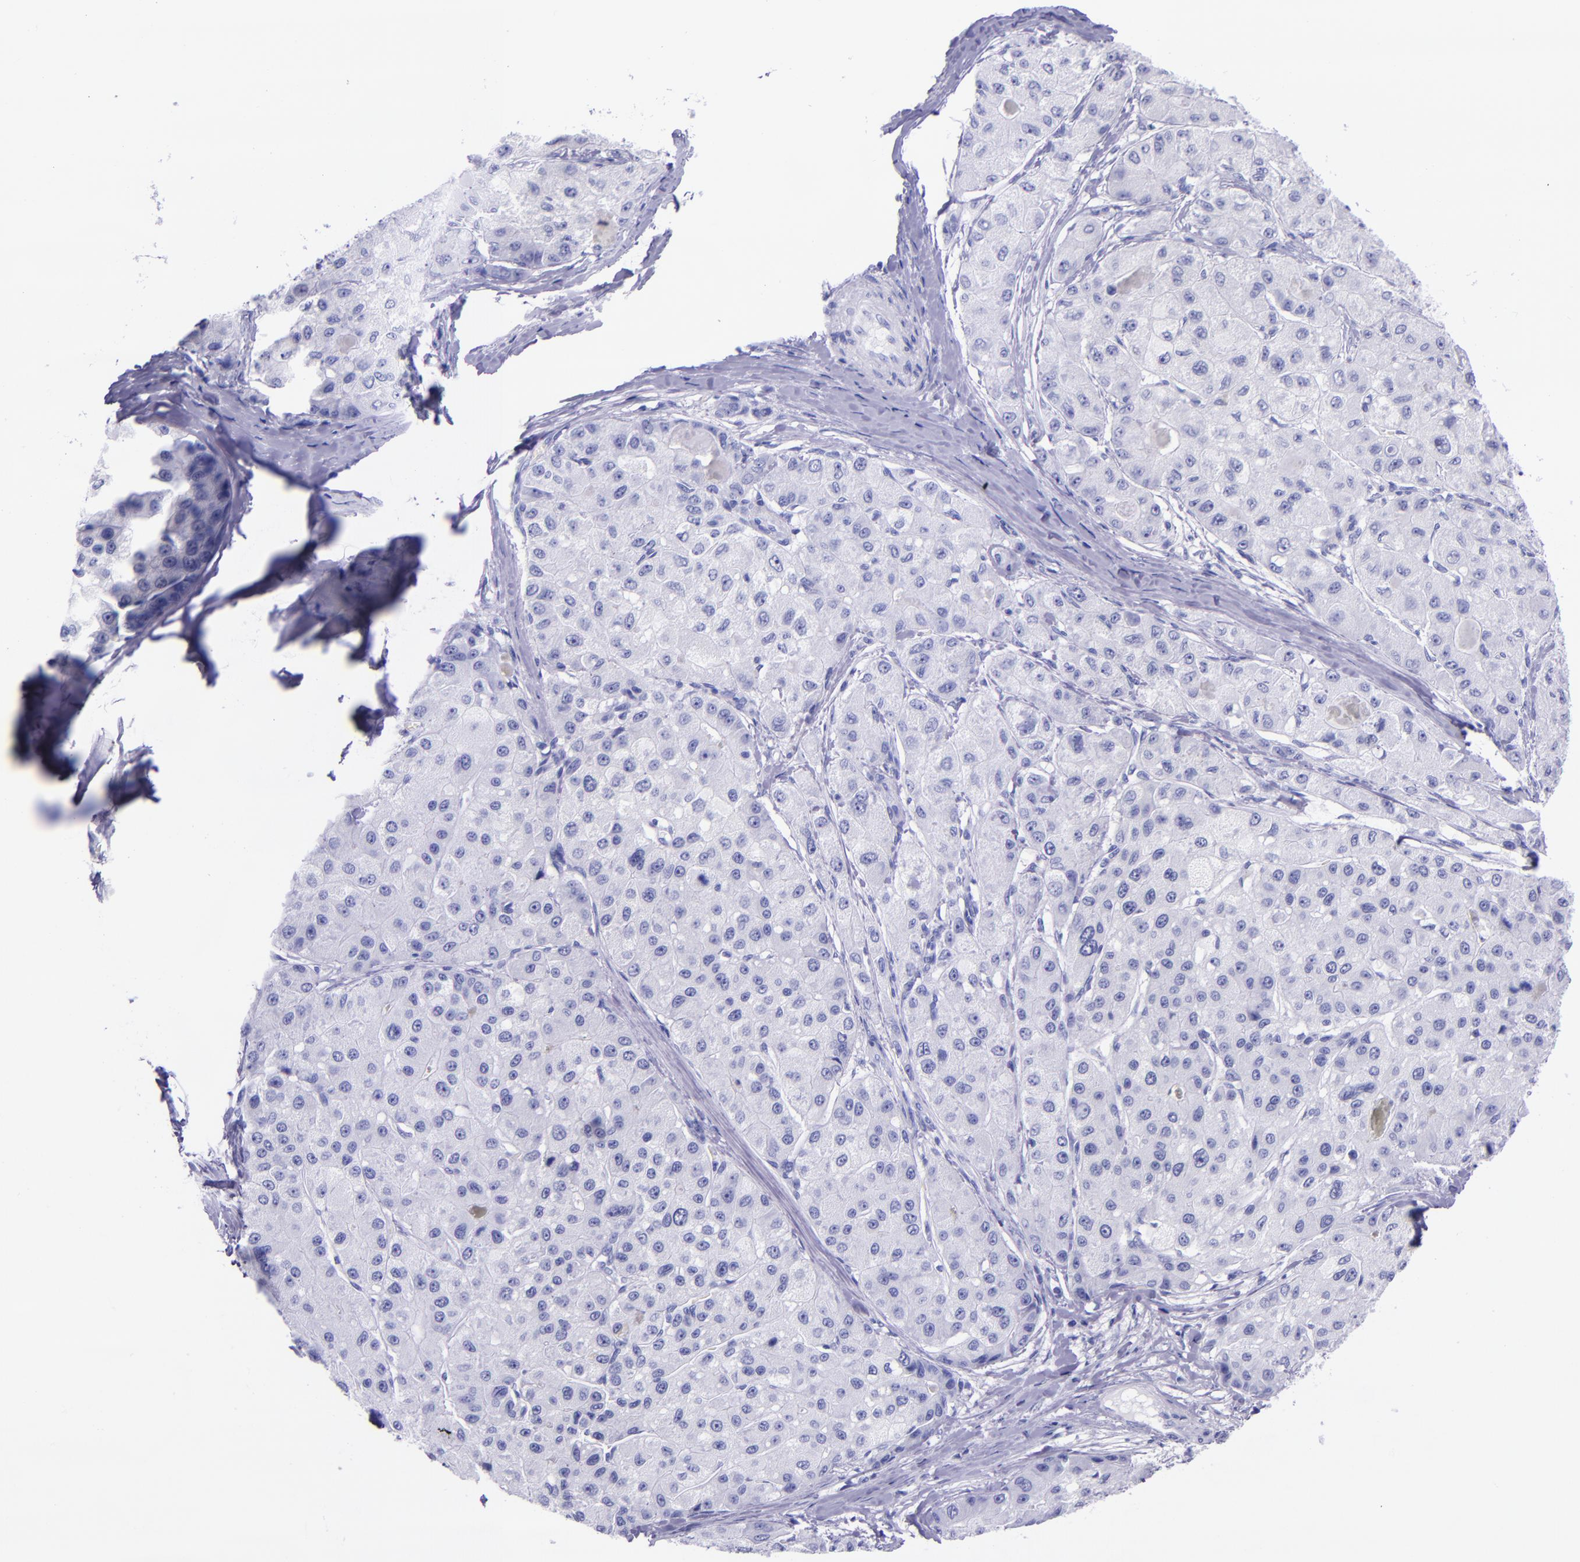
{"staining": {"intensity": "negative", "quantity": "none", "location": "none"}, "tissue": "liver cancer", "cell_type": "Tumor cells", "image_type": "cancer", "snomed": [{"axis": "morphology", "description": "Carcinoma, Hepatocellular, NOS"}, {"axis": "topography", "description": "Liver"}], "caption": "This is a histopathology image of immunohistochemistry (IHC) staining of liver cancer, which shows no staining in tumor cells.", "gene": "MBP", "patient": {"sex": "male", "age": 80}}